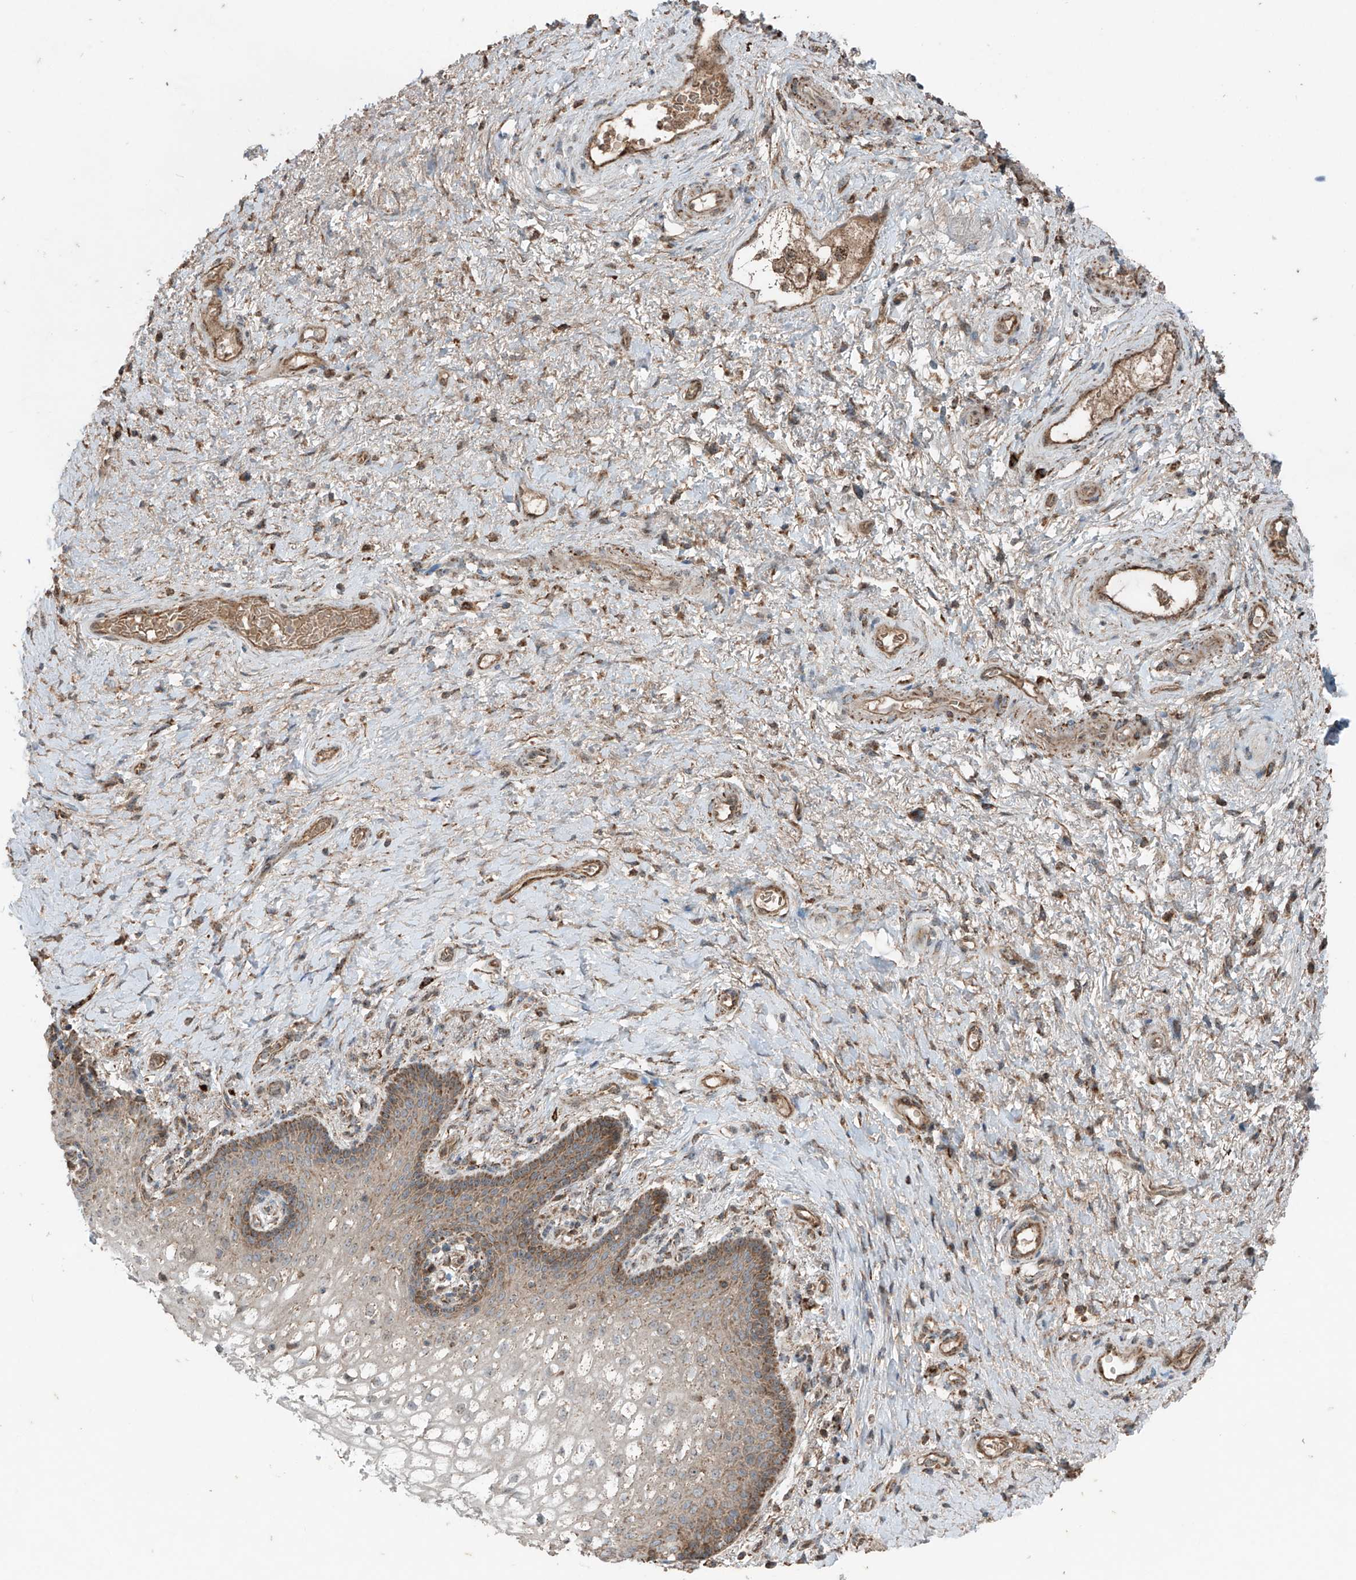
{"staining": {"intensity": "moderate", "quantity": "<25%", "location": "cytoplasmic/membranous"}, "tissue": "vagina", "cell_type": "Squamous epithelial cells", "image_type": "normal", "snomed": [{"axis": "morphology", "description": "Normal tissue, NOS"}, {"axis": "topography", "description": "Vagina"}], "caption": "Protein staining demonstrates moderate cytoplasmic/membranous positivity in approximately <25% of squamous epithelial cells in benign vagina.", "gene": "SAMD3", "patient": {"sex": "female", "age": 60}}